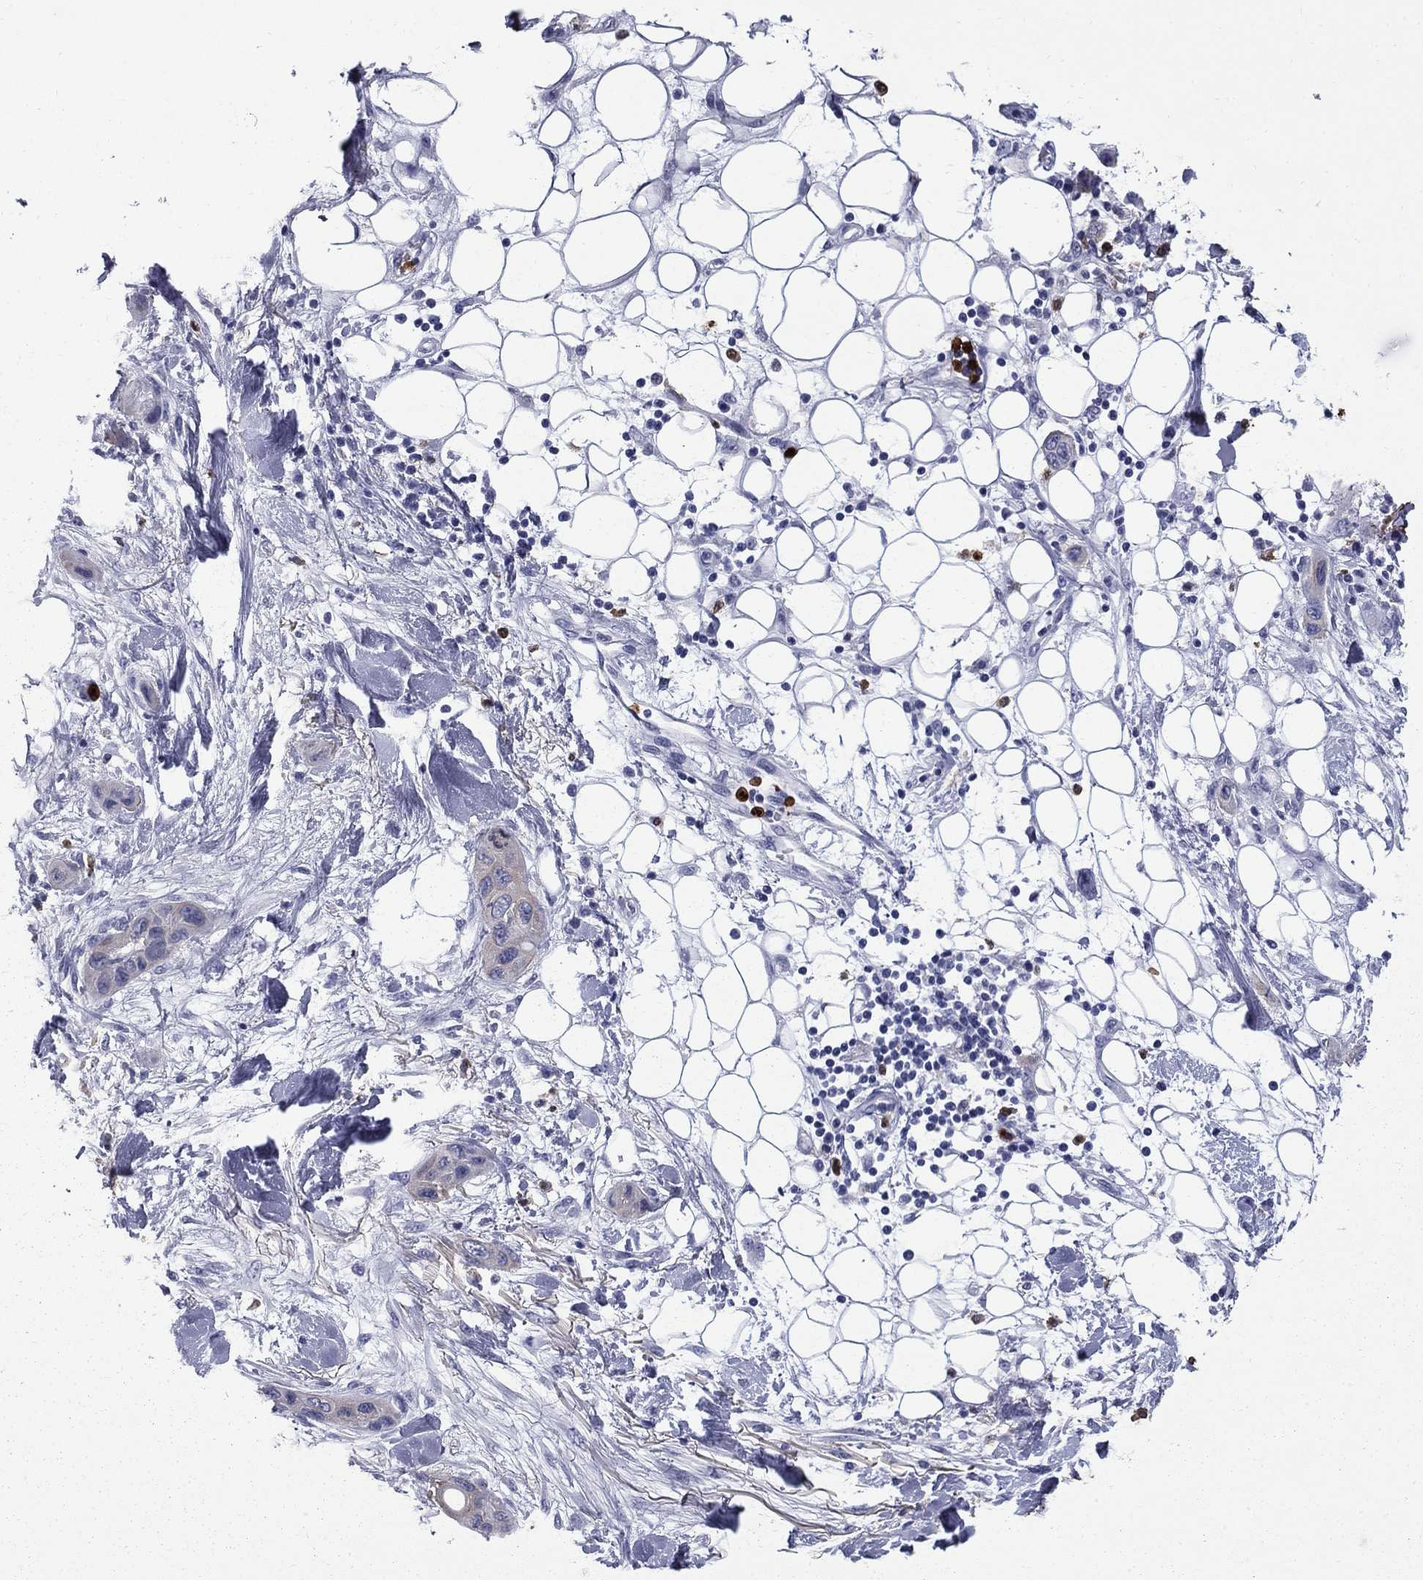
{"staining": {"intensity": "negative", "quantity": "none", "location": "none"}, "tissue": "skin cancer", "cell_type": "Tumor cells", "image_type": "cancer", "snomed": [{"axis": "morphology", "description": "Squamous cell carcinoma, NOS"}, {"axis": "topography", "description": "Skin"}], "caption": "Human squamous cell carcinoma (skin) stained for a protein using immunohistochemistry (IHC) reveals no staining in tumor cells.", "gene": "TRIM29", "patient": {"sex": "male", "age": 79}}